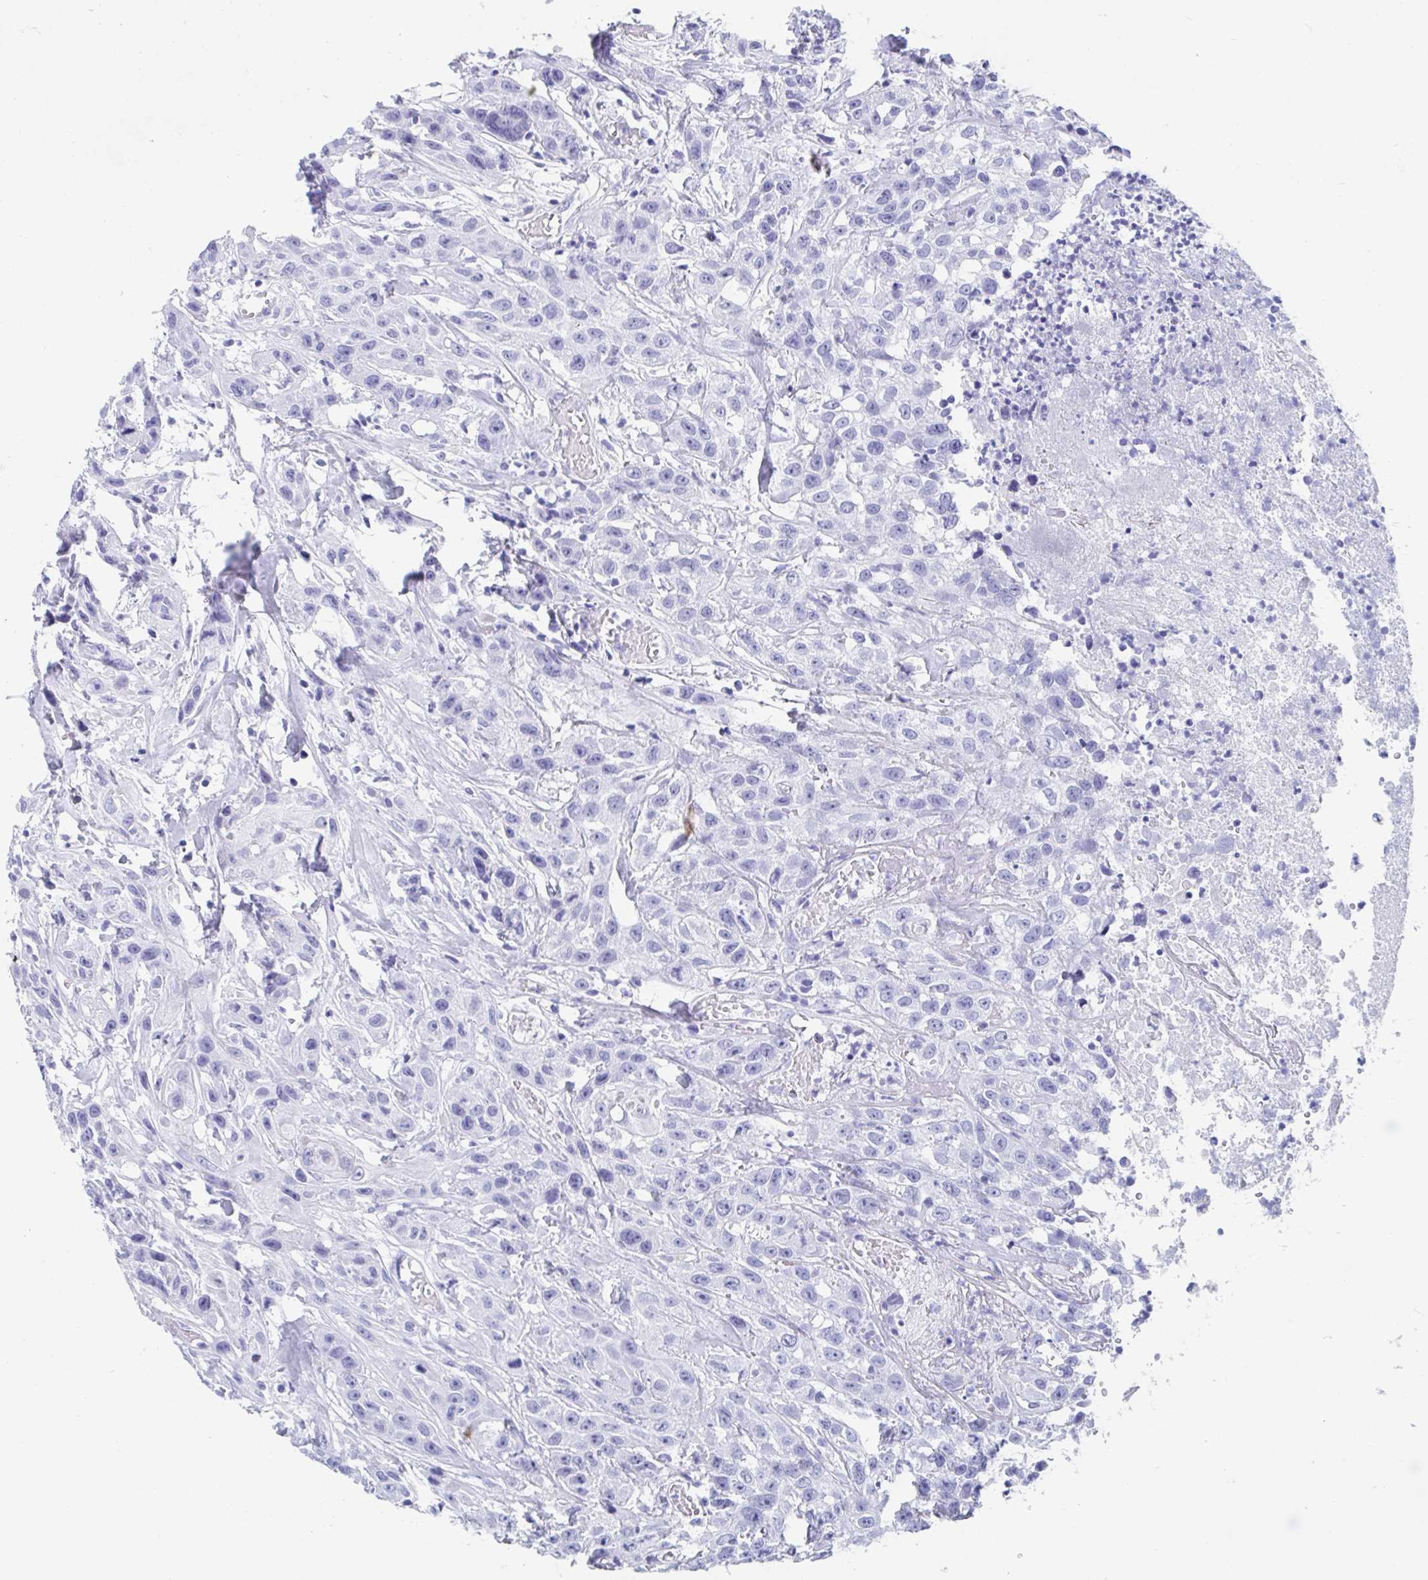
{"staining": {"intensity": "negative", "quantity": "none", "location": "none"}, "tissue": "head and neck cancer", "cell_type": "Tumor cells", "image_type": "cancer", "snomed": [{"axis": "morphology", "description": "Squamous cell carcinoma, NOS"}, {"axis": "topography", "description": "Head-Neck"}], "caption": "The micrograph demonstrates no significant staining in tumor cells of head and neck cancer (squamous cell carcinoma).", "gene": "C10orf53", "patient": {"sex": "male", "age": 57}}